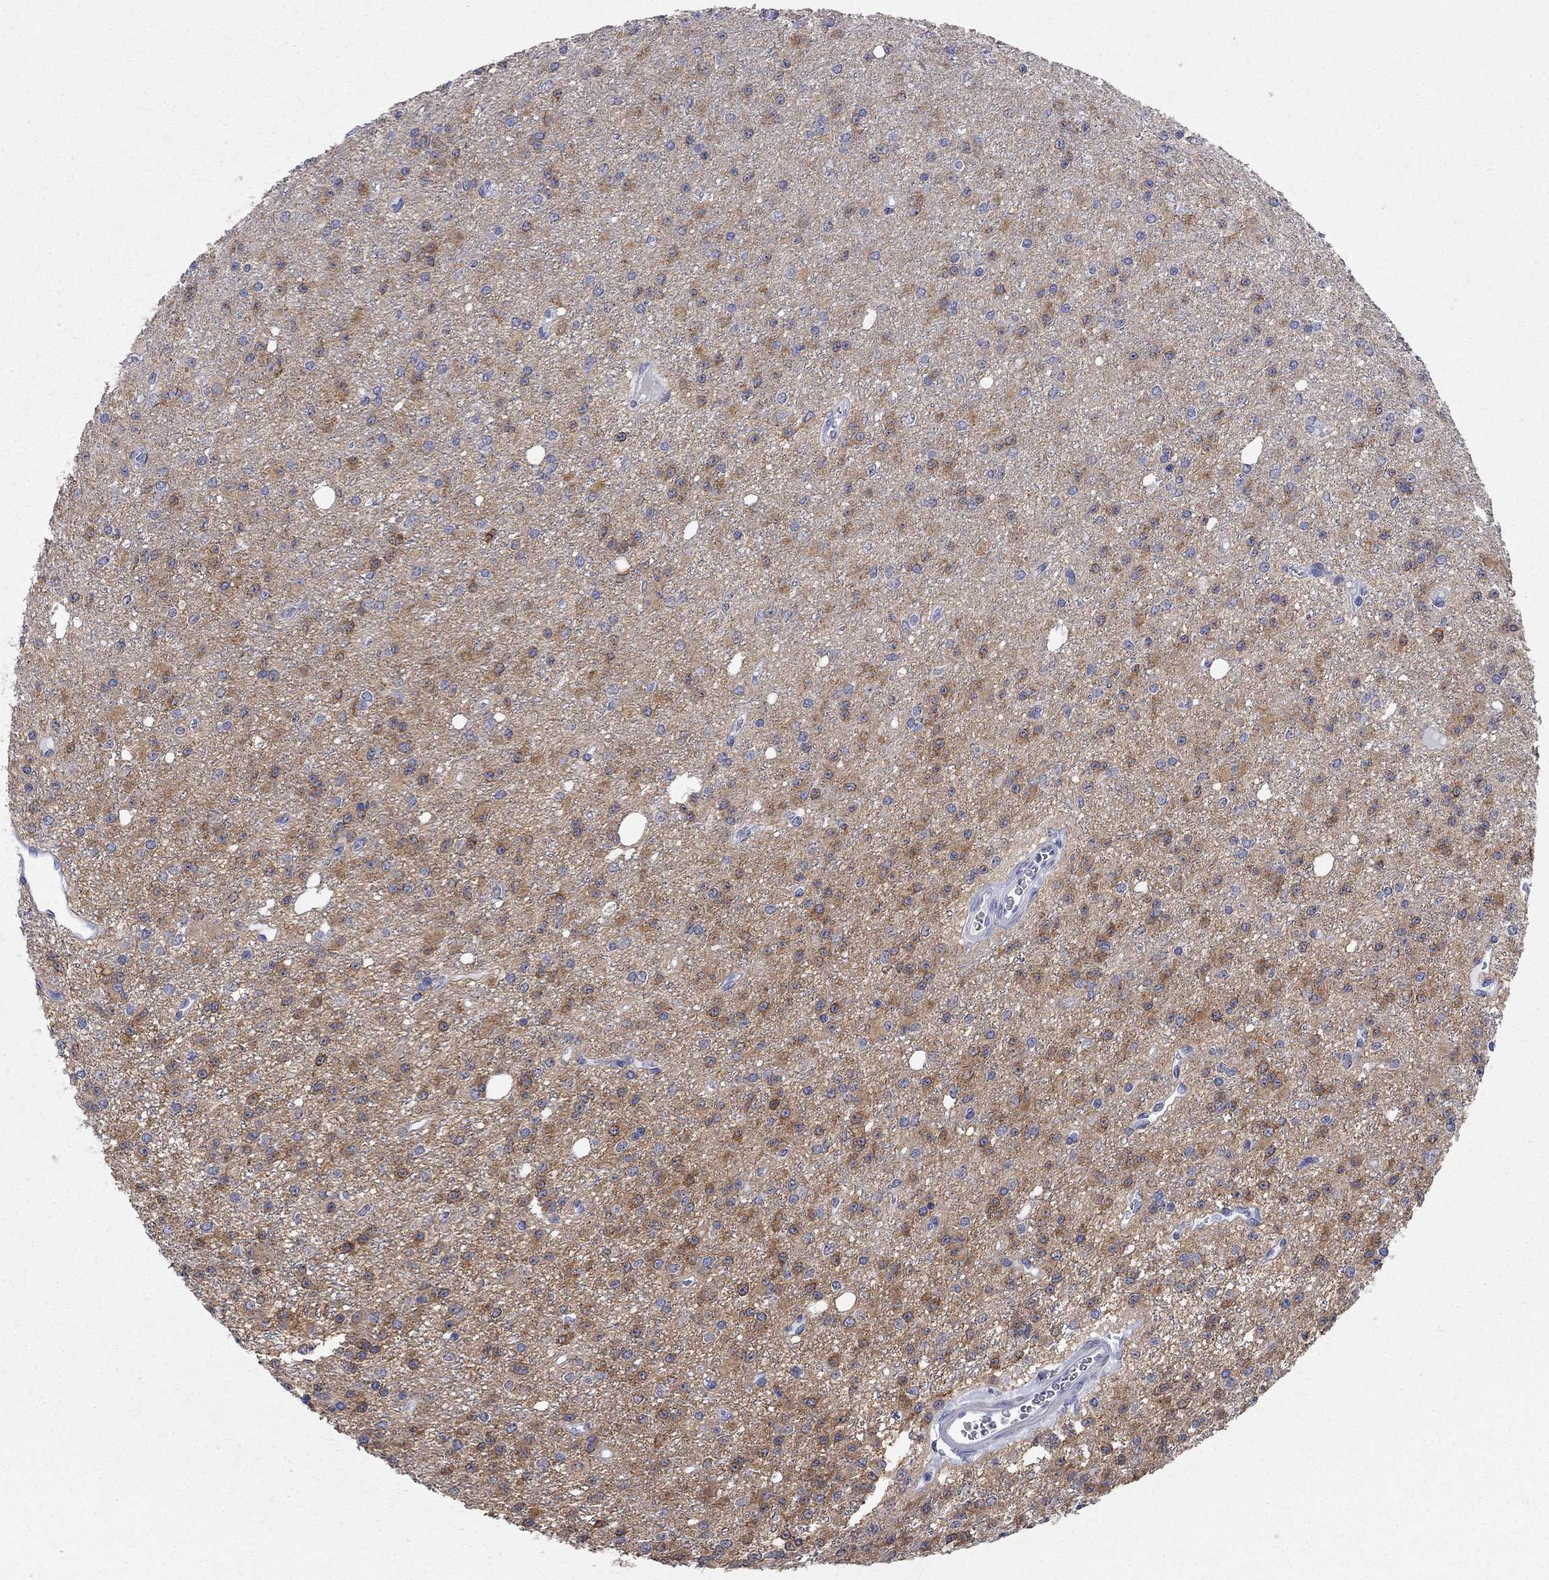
{"staining": {"intensity": "strong", "quantity": "25%-75%", "location": "cytoplasmic/membranous"}, "tissue": "glioma", "cell_type": "Tumor cells", "image_type": "cancer", "snomed": [{"axis": "morphology", "description": "Glioma, malignant, Low grade"}, {"axis": "topography", "description": "Brain"}], "caption": "Tumor cells demonstrate high levels of strong cytoplasmic/membranous staining in approximately 25%-75% of cells in human glioma. Using DAB (3,3'-diaminobenzidine) (brown) and hematoxylin (blue) stains, captured at high magnification using brightfield microscopy.", "gene": "WASF3", "patient": {"sex": "female", "age": 45}}